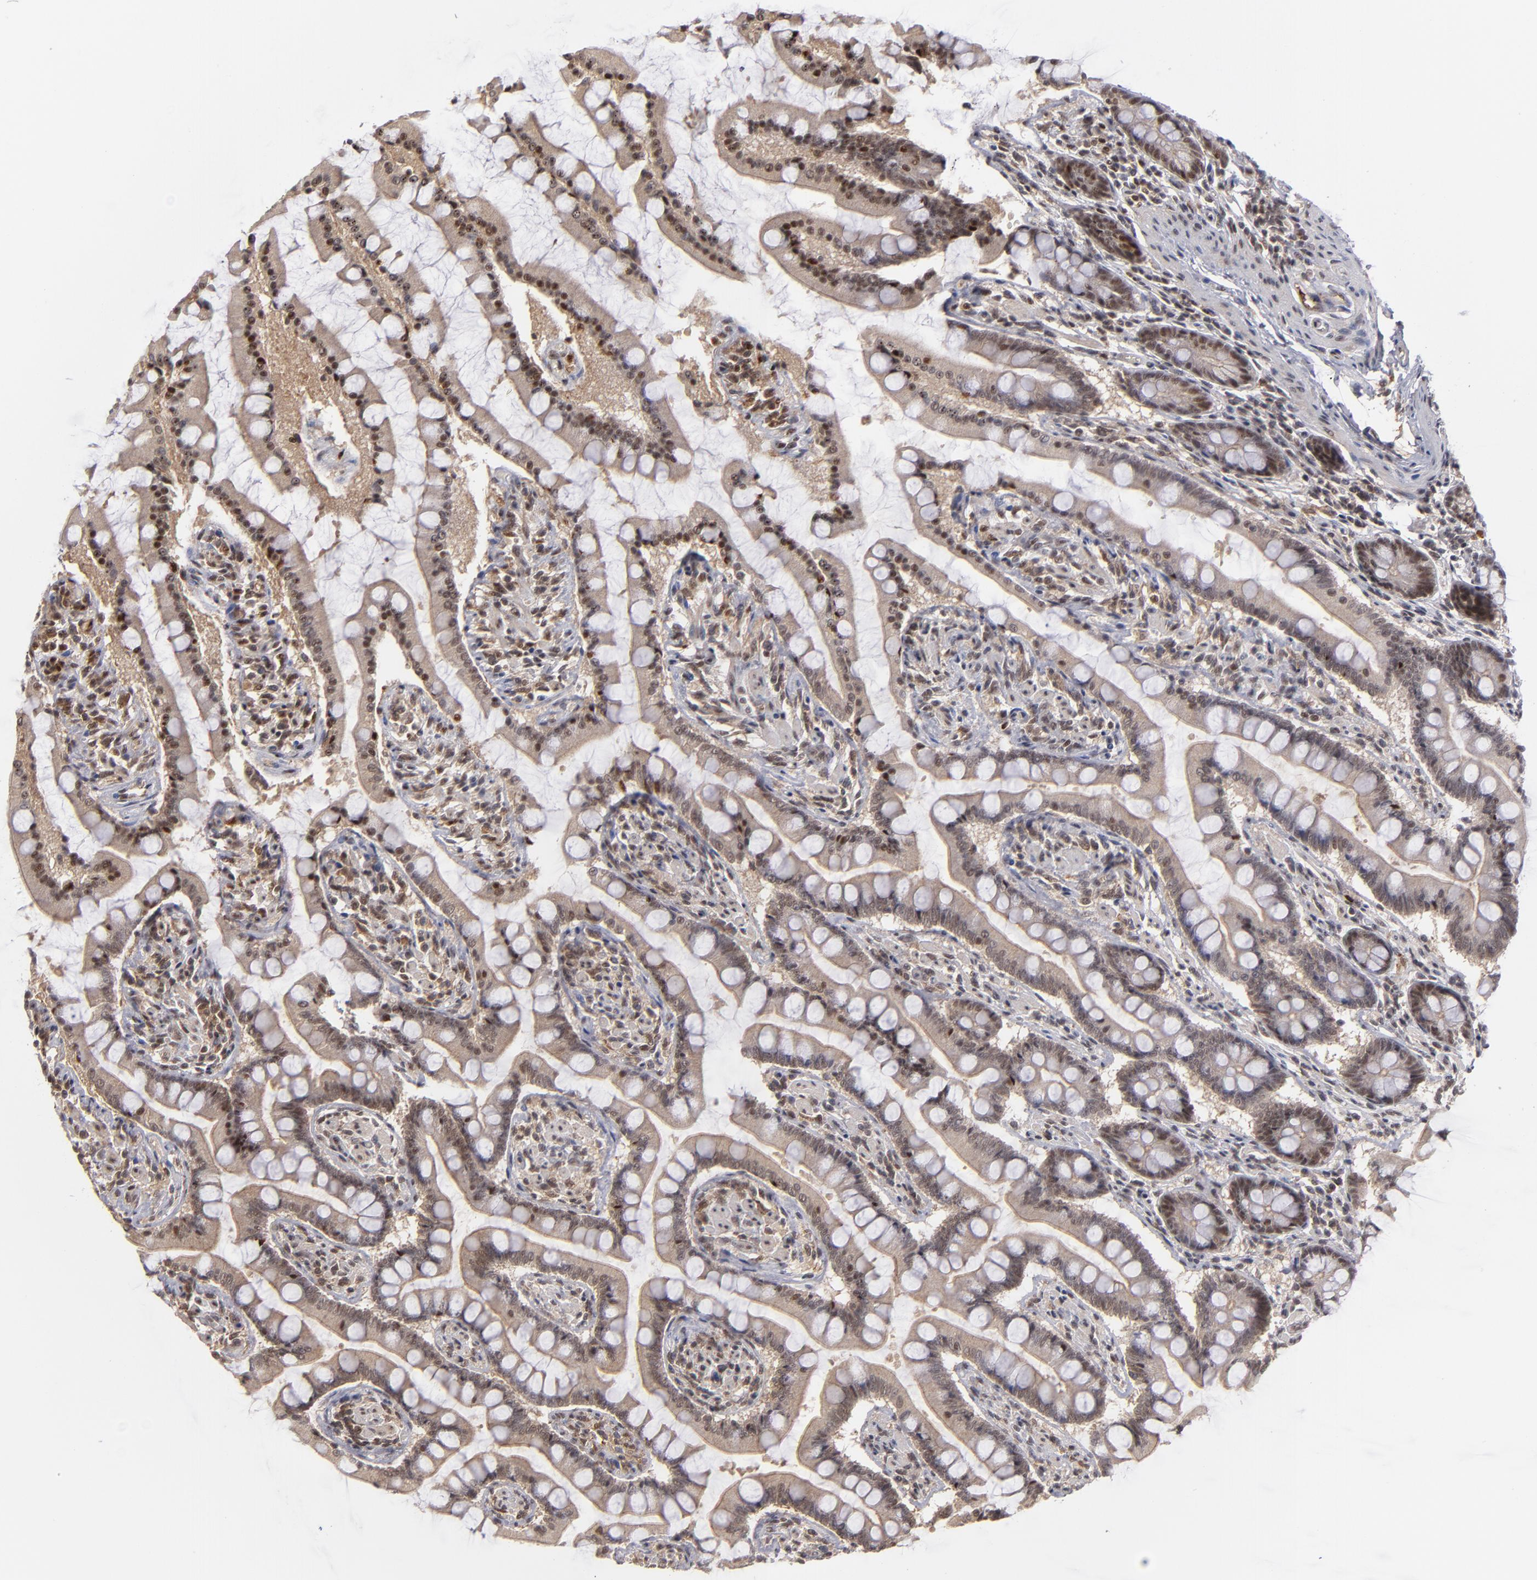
{"staining": {"intensity": "moderate", "quantity": "25%-75%", "location": "nuclear"}, "tissue": "small intestine", "cell_type": "Glandular cells", "image_type": "normal", "snomed": [{"axis": "morphology", "description": "Normal tissue, NOS"}, {"axis": "topography", "description": "Small intestine"}], "caption": "Immunohistochemical staining of normal small intestine reveals medium levels of moderate nuclear staining in about 25%-75% of glandular cells. (brown staining indicates protein expression, while blue staining denotes nuclei).", "gene": "ZNF234", "patient": {"sex": "male", "age": 41}}